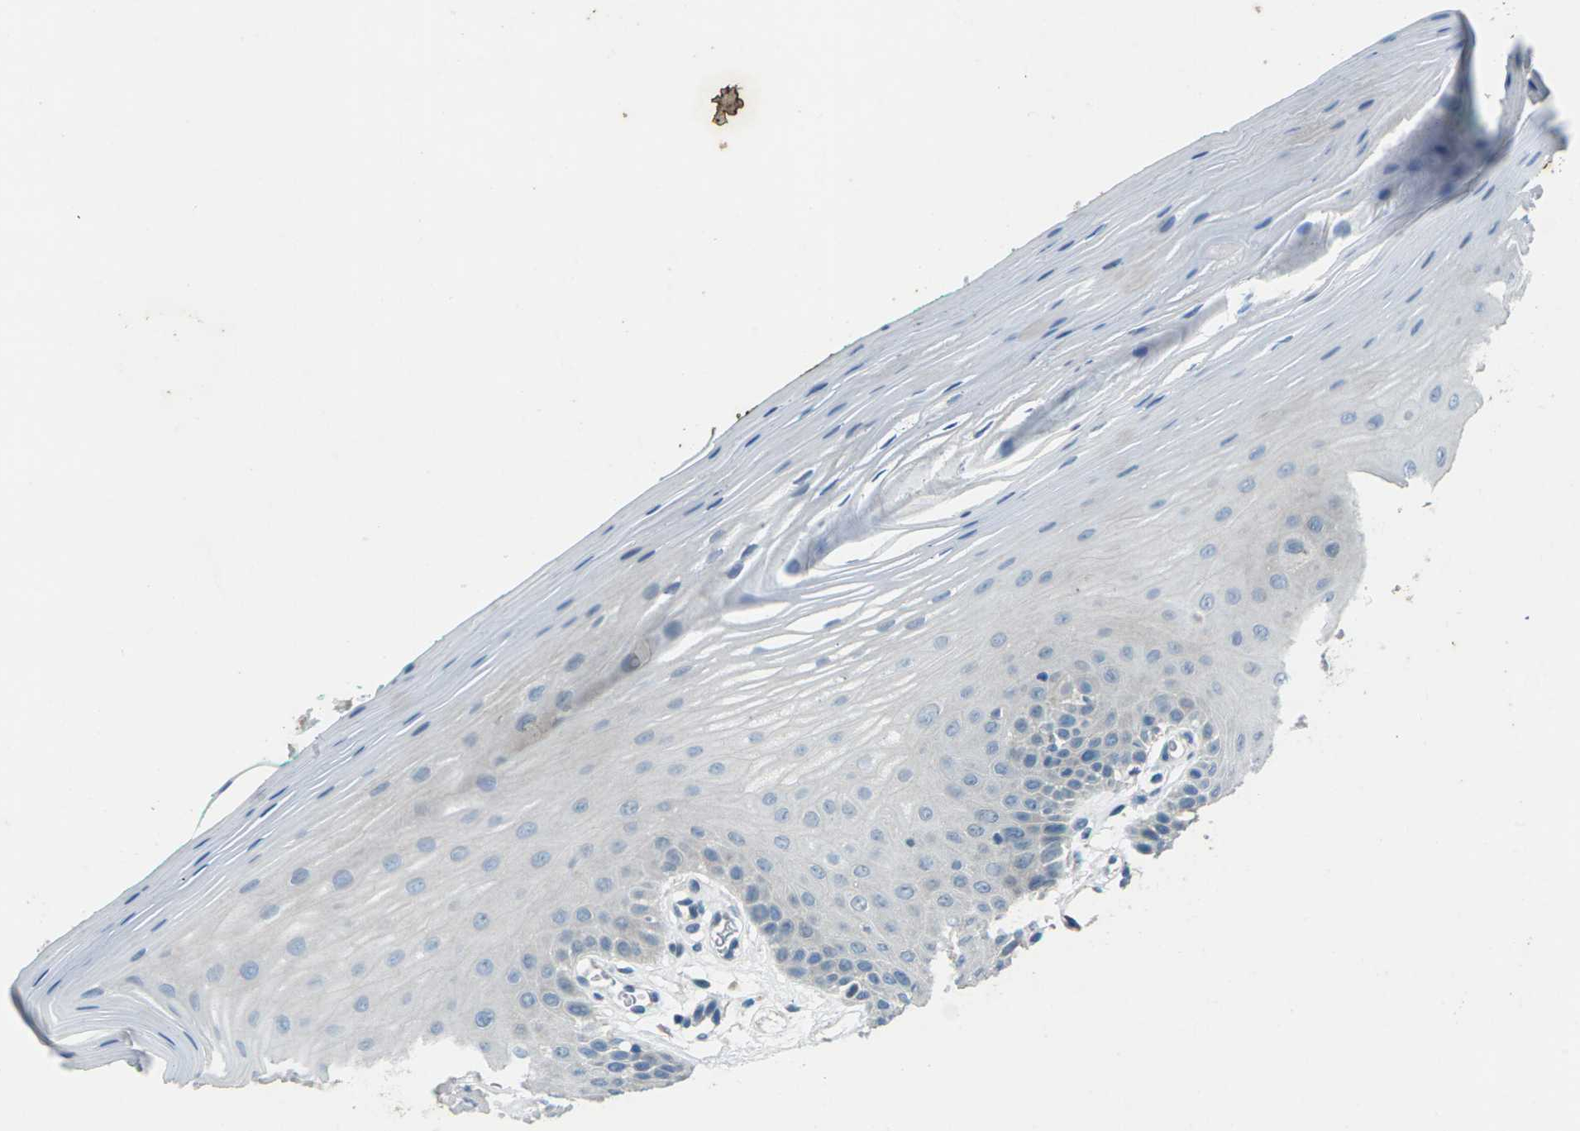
{"staining": {"intensity": "negative", "quantity": "none", "location": "none"}, "tissue": "oral mucosa", "cell_type": "Squamous epithelial cells", "image_type": "normal", "snomed": [{"axis": "morphology", "description": "Normal tissue, NOS"}, {"axis": "topography", "description": "Skeletal muscle"}, {"axis": "topography", "description": "Oral tissue"}], "caption": "DAB immunohistochemical staining of unremarkable human oral mucosa exhibits no significant expression in squamous epithelial cells.", "gene": "SIGLEC14", "patient": {"sex": "male", "age": 58}}